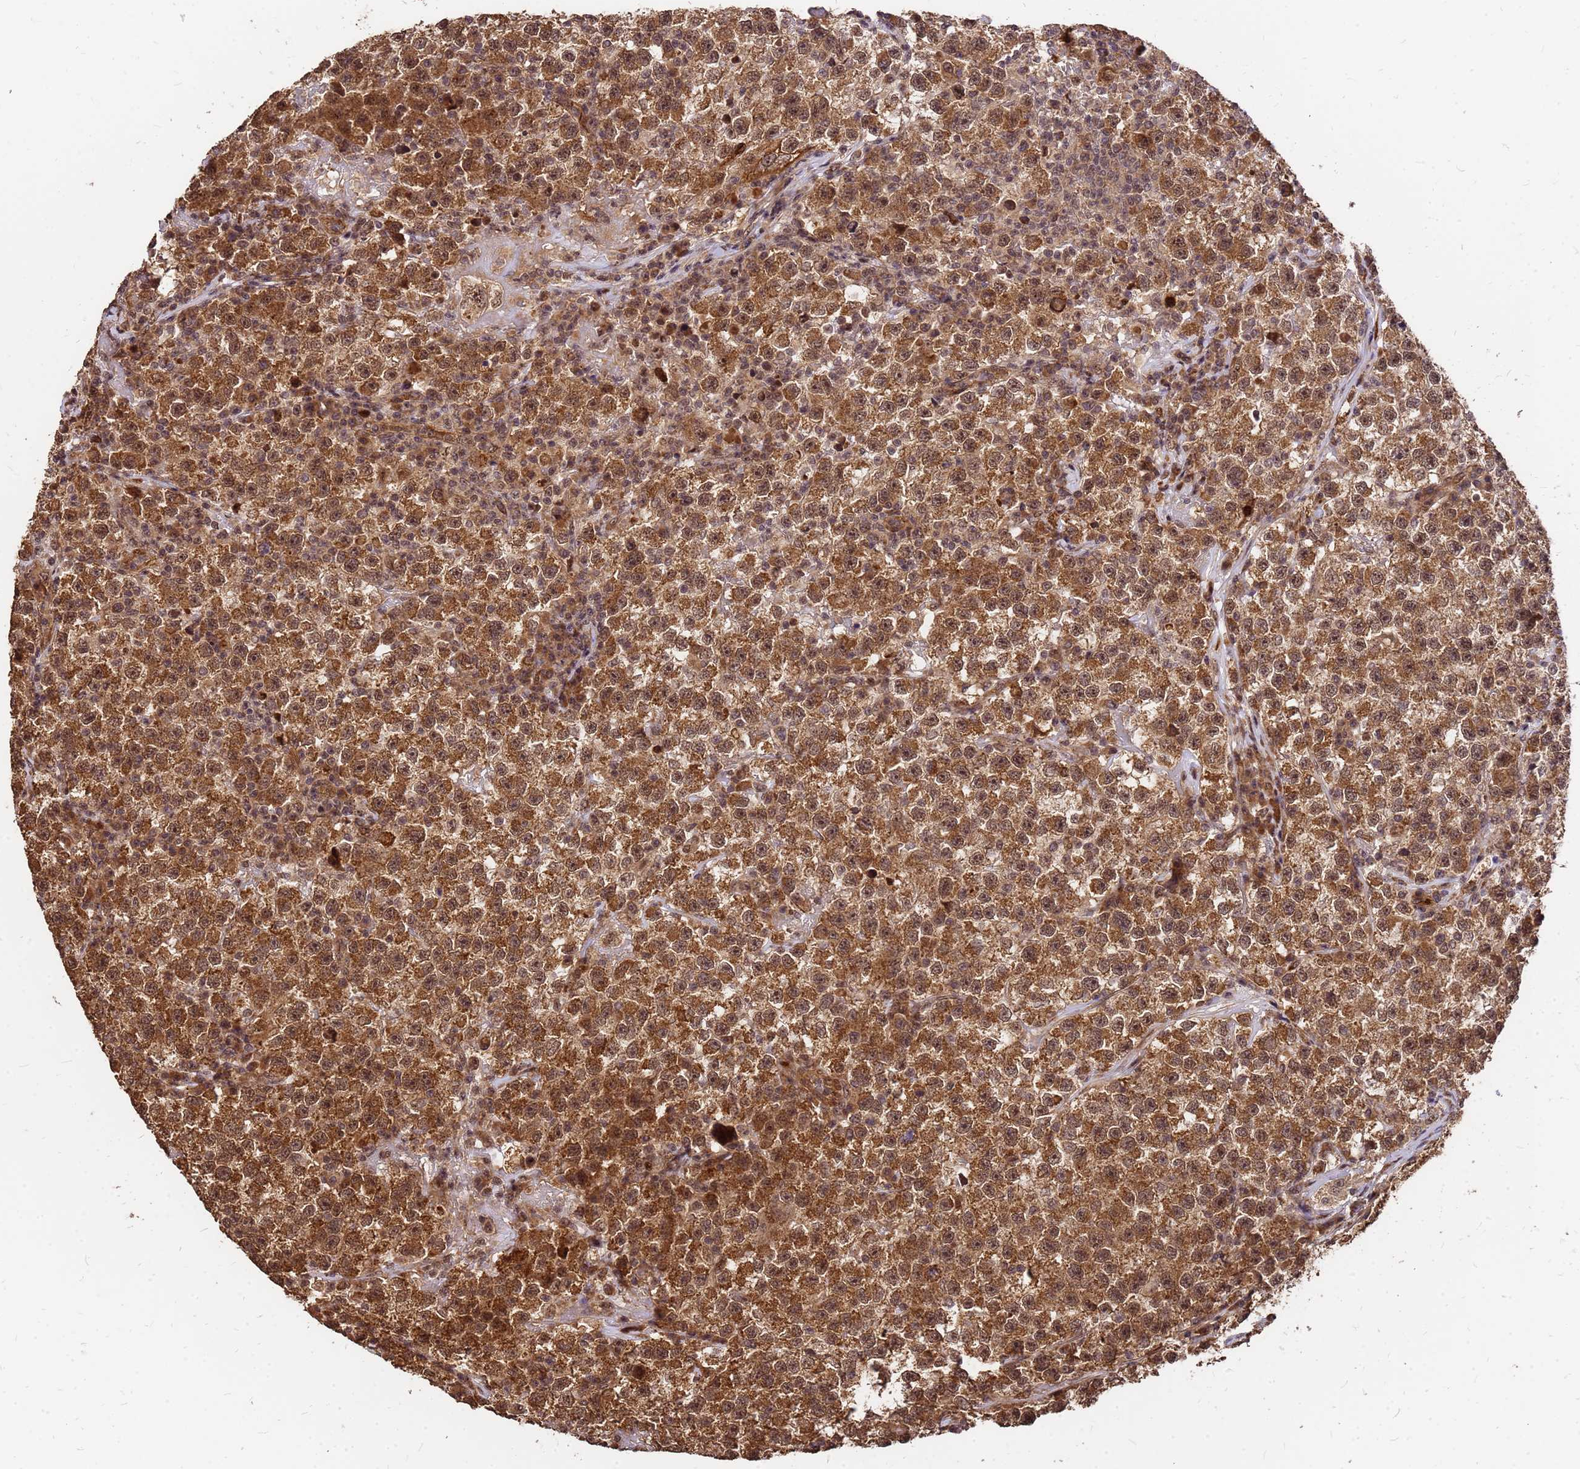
{"staining": {"intensity": "strong", "quantity": ">75%", "location": "cytoplasmic/membranous,nuclear"}, "tissue": "testis cancer", "cell_type": "Tumor cells", "image_type": "cancer", "snomed": [{"axis": "morphology", "description": "Seminoma, NOS"}, {"axis": "topography", "description": "Testis"}], "caption": "A brown stain shows strong cytoplasmic/membranous and nuclear positivity of a protein in human testis cancer (seminoma) tumor cells.", "gene": "GPATCH8", "patient": {"sex": "male", "age": 22}}